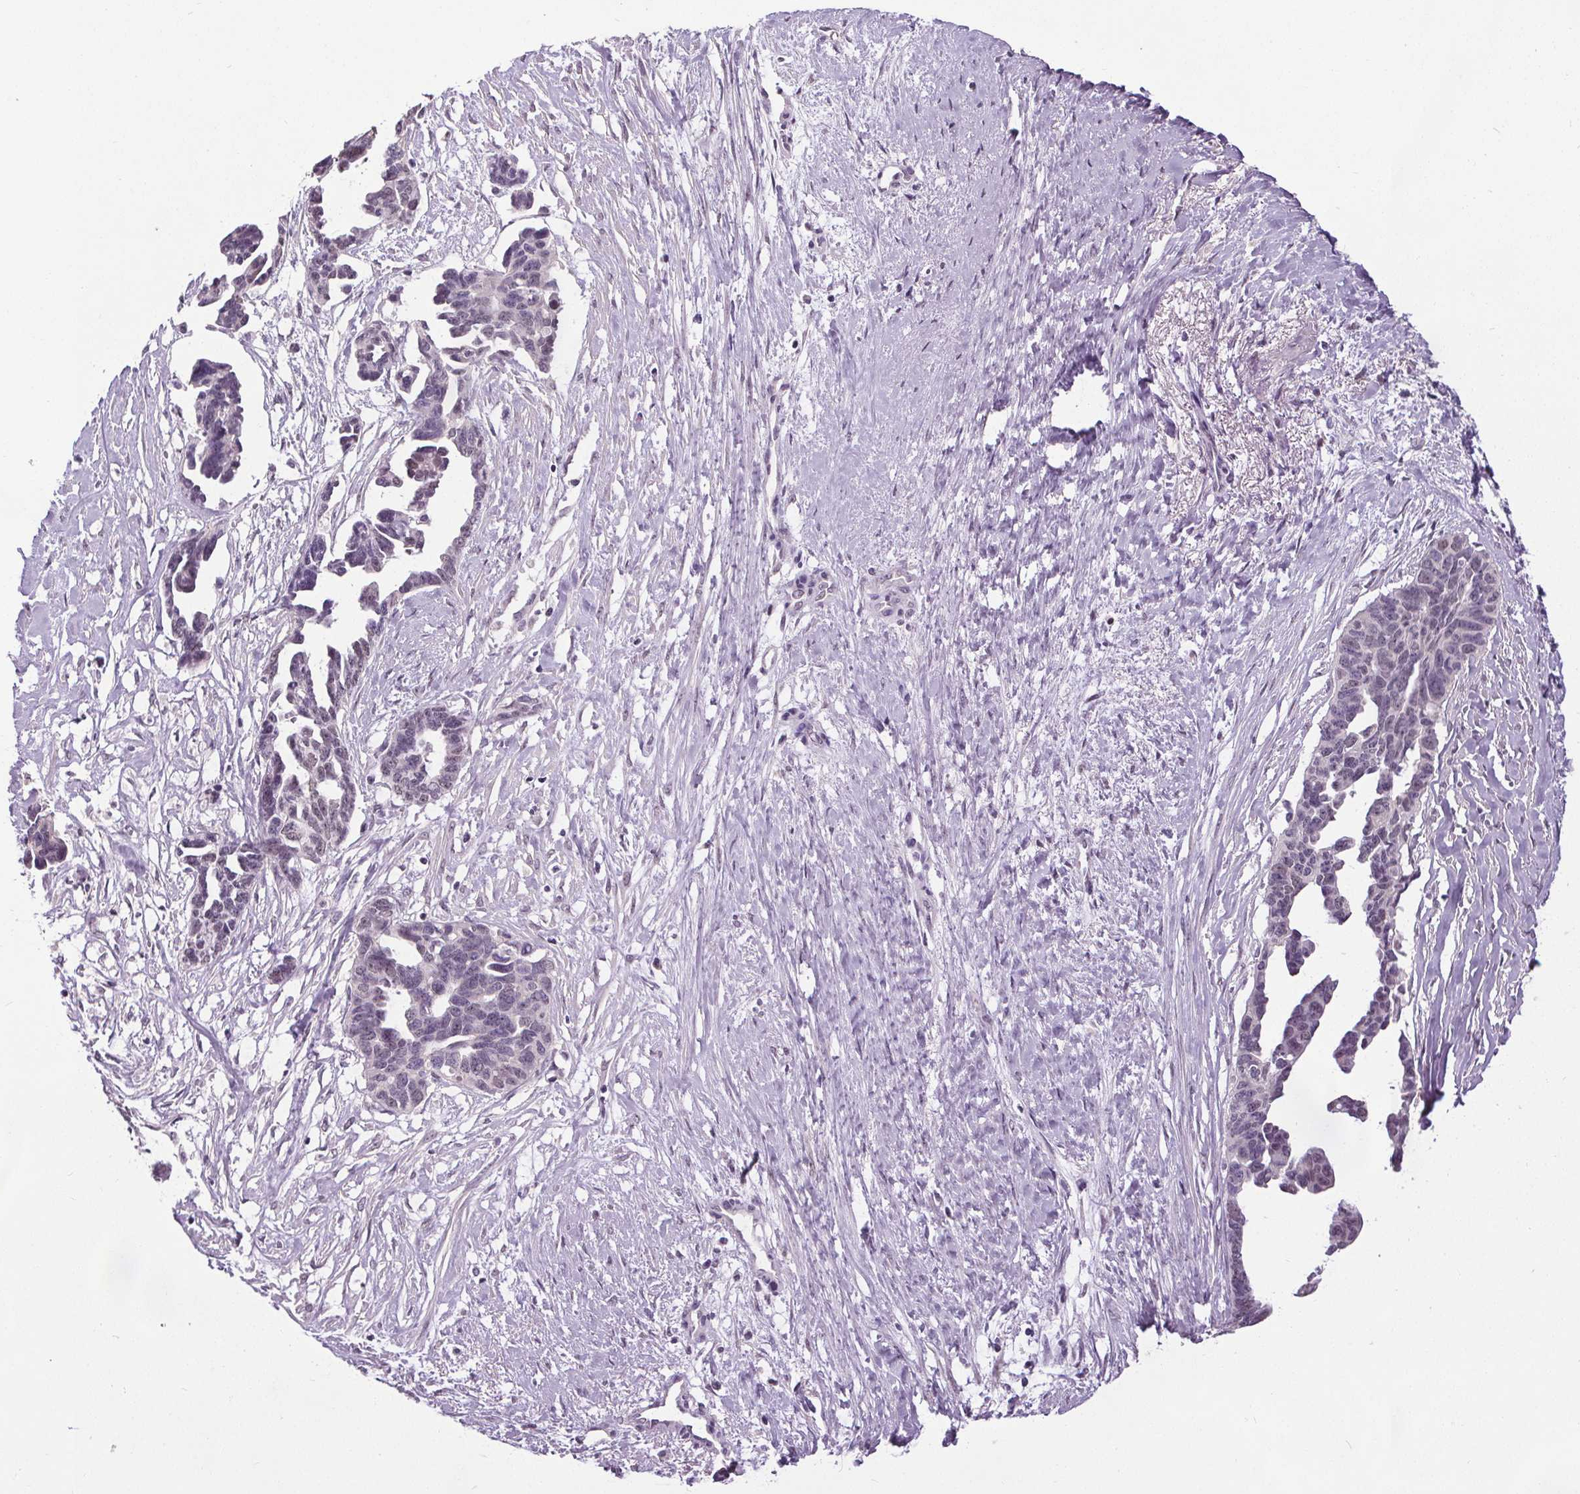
{"staining": {"intensity": "negative", "quantity": "none", "location": "none"}, "tissue": "ovarian cancer", "cell_type": "Tumor cells", "image_type": "cancer", "snomed": [{"axis": "morphology", "description": "Cystadenocarcinoma, serous, NOS"}, {"axis": "topography", "description": "Ovary"}], "caption": "Tumor cells are negative for brown protein staining in serous cystadenocarcinoma (ovarian).", "gene": "SLC2A9", "patient": {"sex": "female", "age": 69}}